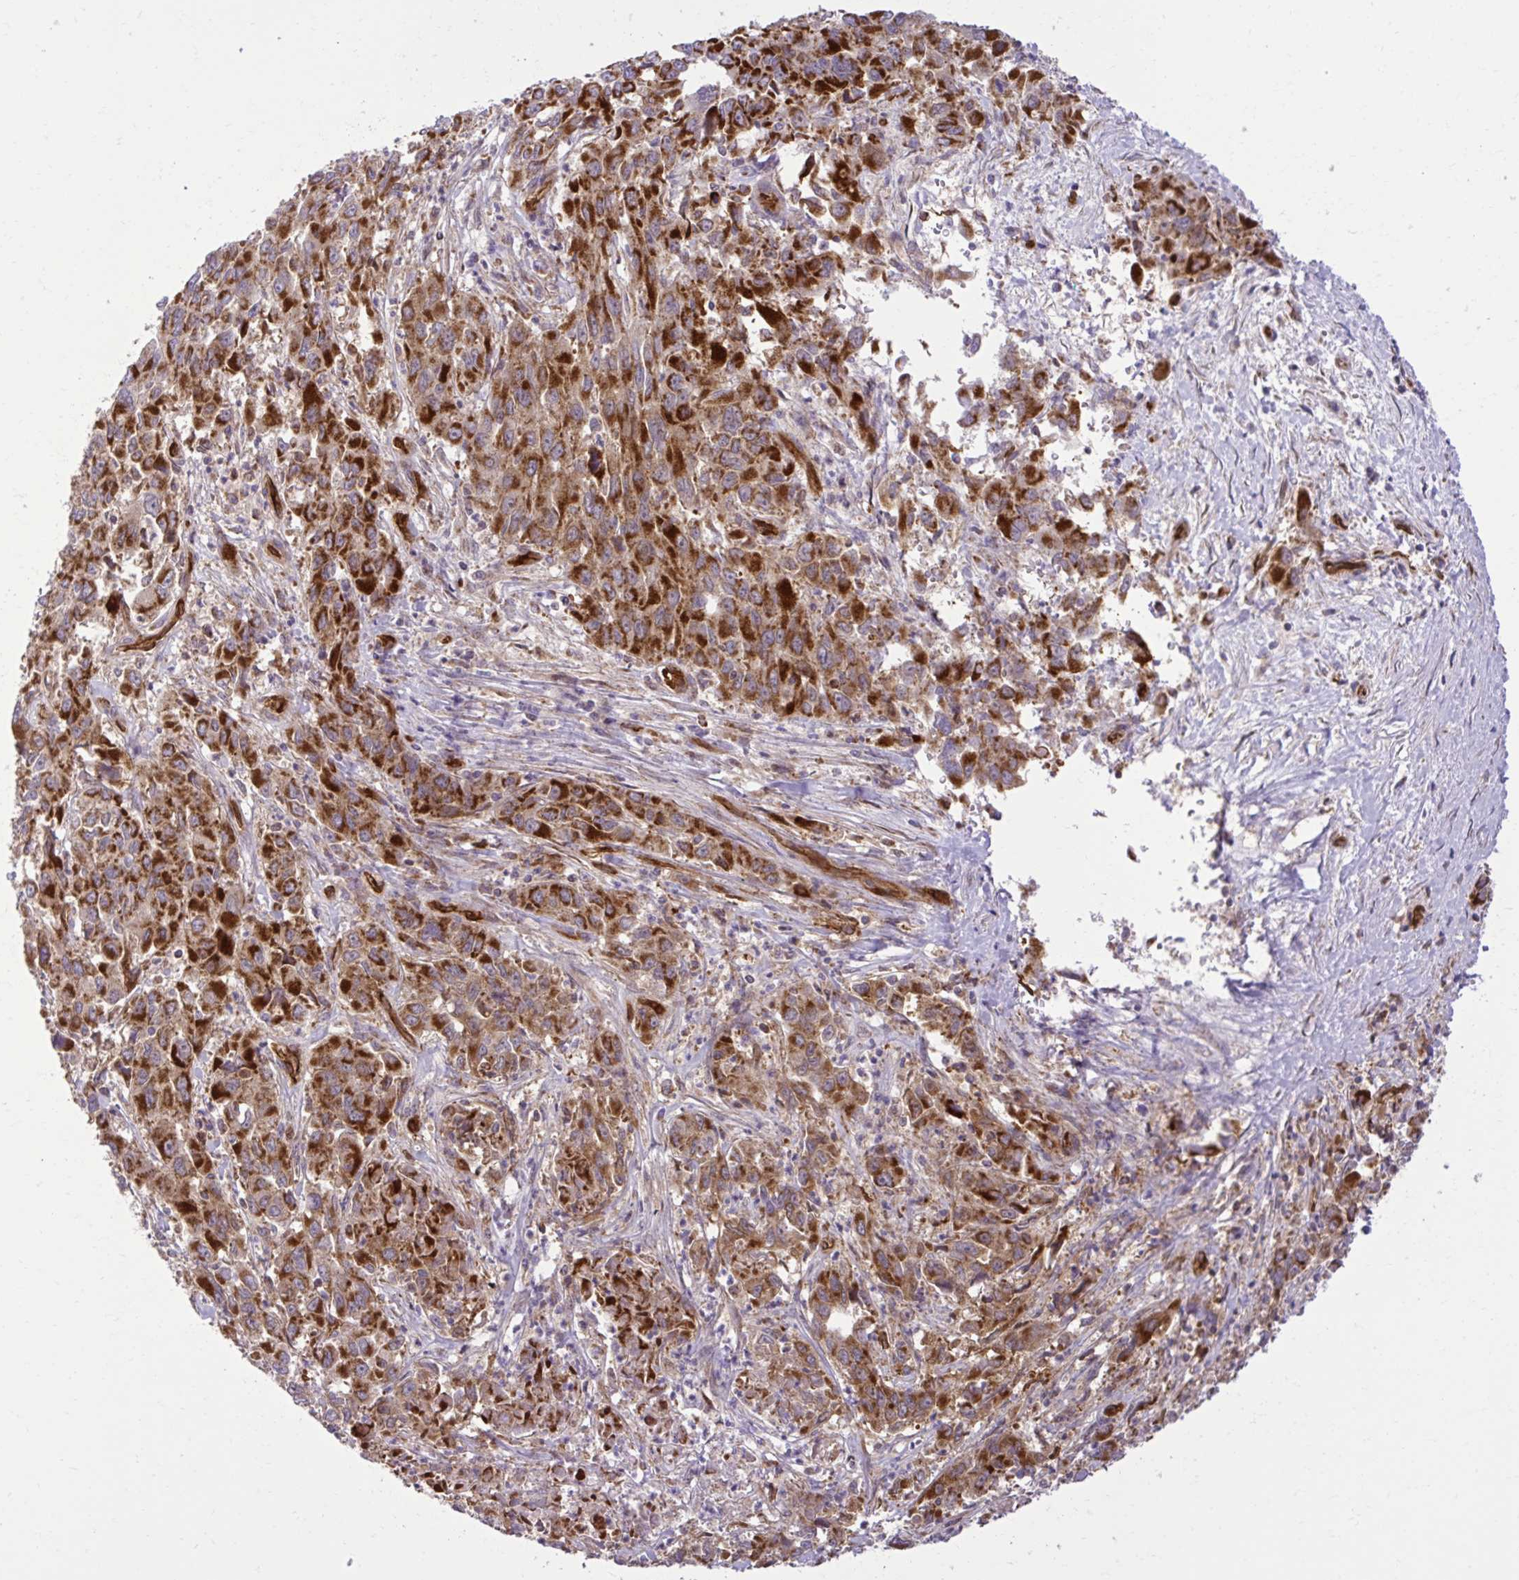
{"staining": {"intensity": "strong", "quantity": ">75%", "location": "cytoplasmic/membranous"}, "tissue": "liver cancer", "cell_type": "Tumor cells", "image_type": "cancer", "snomed": [{"axis": "morphology", "description": "Carcinoma, Hepatocellular, NOS"}, {"axis": "topography", "description": "Liver"}], "caption": "DAB immunohistochemical staining of liver cancer (hepatocellular carcinoma) exhibits strong cytoplasmic/membranous protein positivity in approximately >75% of tumor cells. Nuclei are stained in blue.", "gene": "LIMS1", "patient": {"sex": "male", "age": 63}}